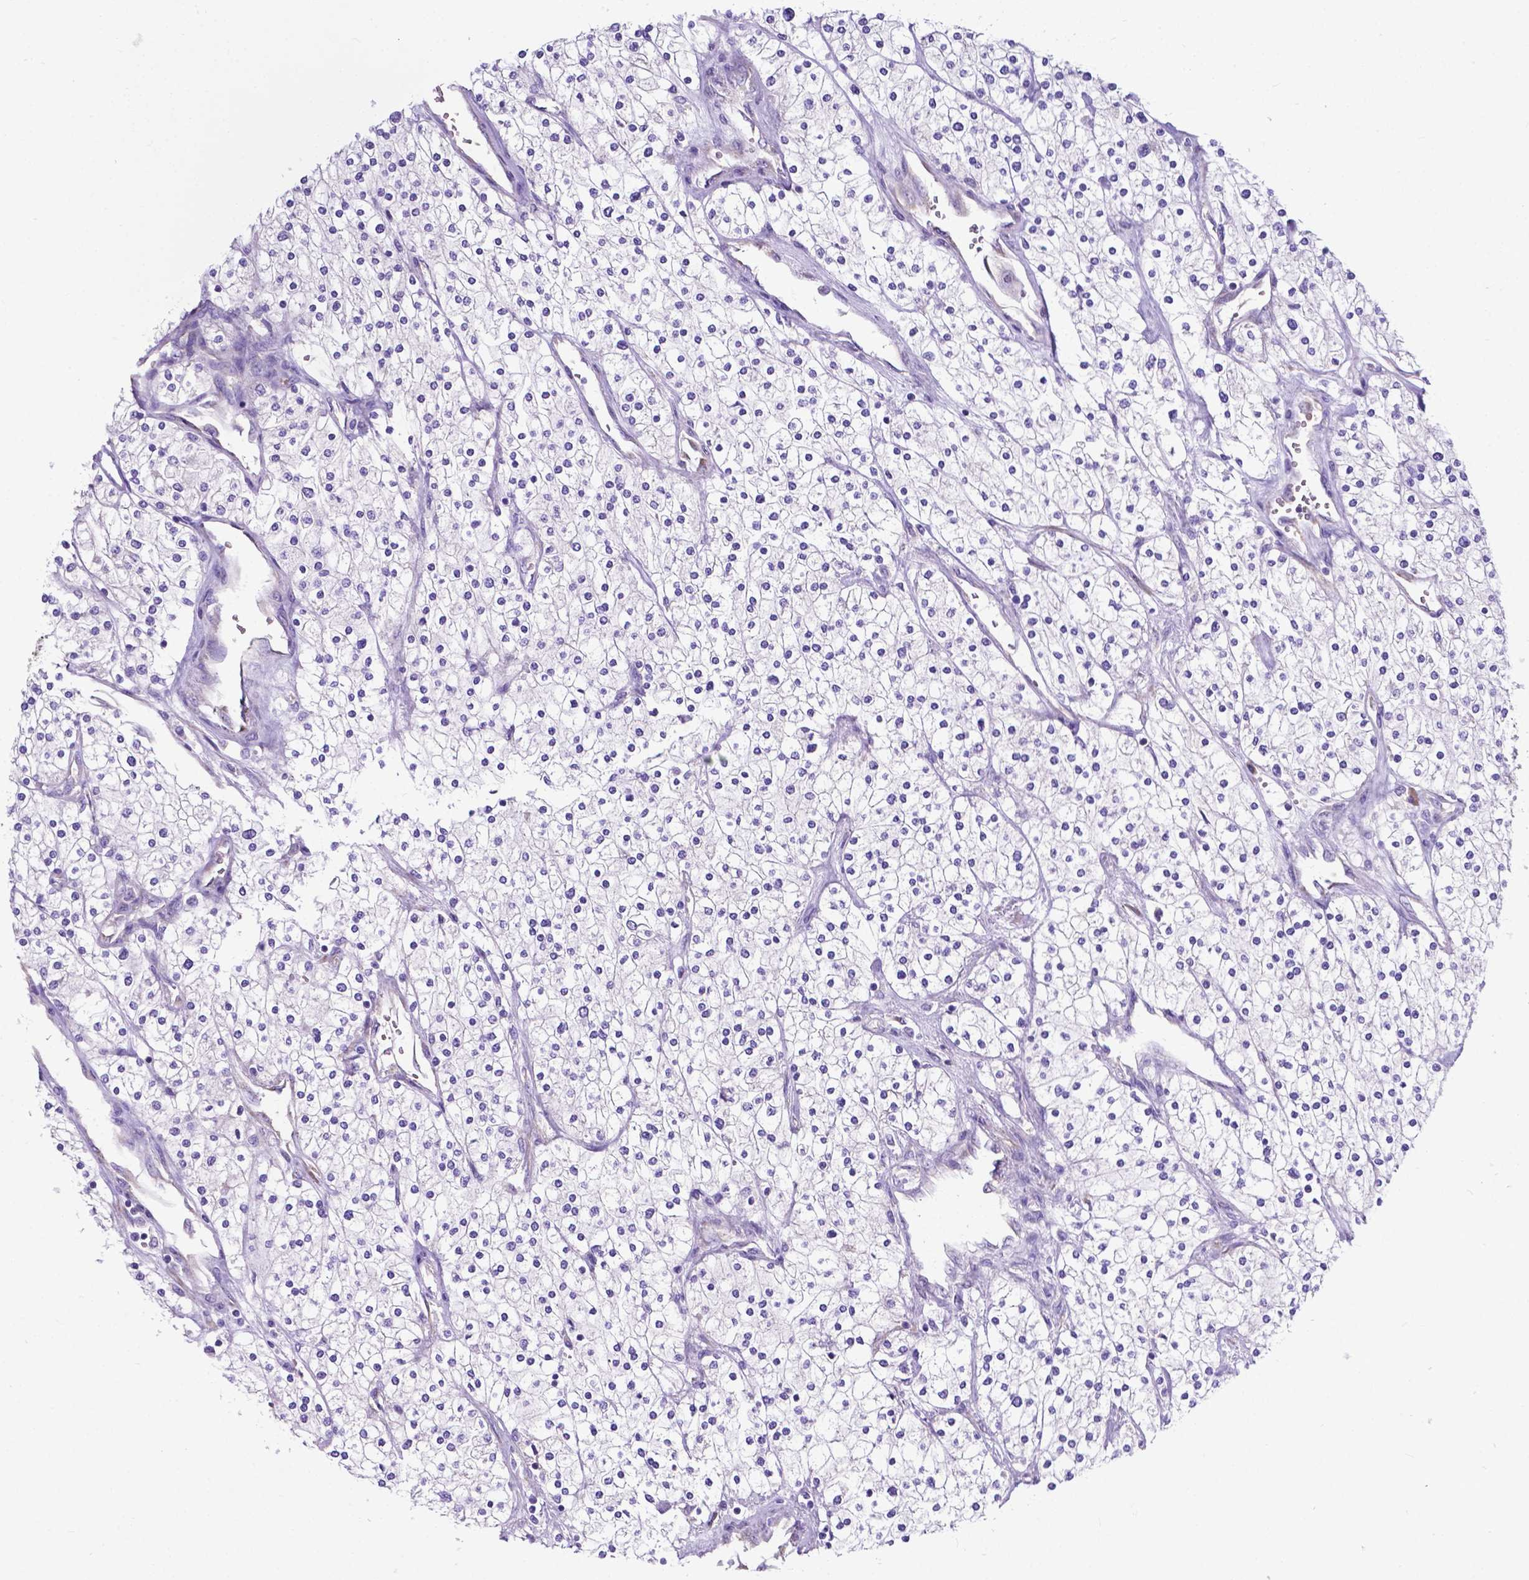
{"staining": {"intensity": "negative", "quantity": "none", "location": "none"}, "tissue": "renal cancer", "cell_type": "Tumor cells", "image_type": "cancer", "snomed": [{"axis": "morphology", "description": "Adenocarcinoma, NOS"}, {"axis": "topography", "description": "Kidney"}], "caption": "This is an immunohistochemistry (IHC) micrograph of adenocarcinoma (renal). There is no positivity in tumor cells.", "gene": "RPL6", "patient": {"sex": "male", "age": 80}}